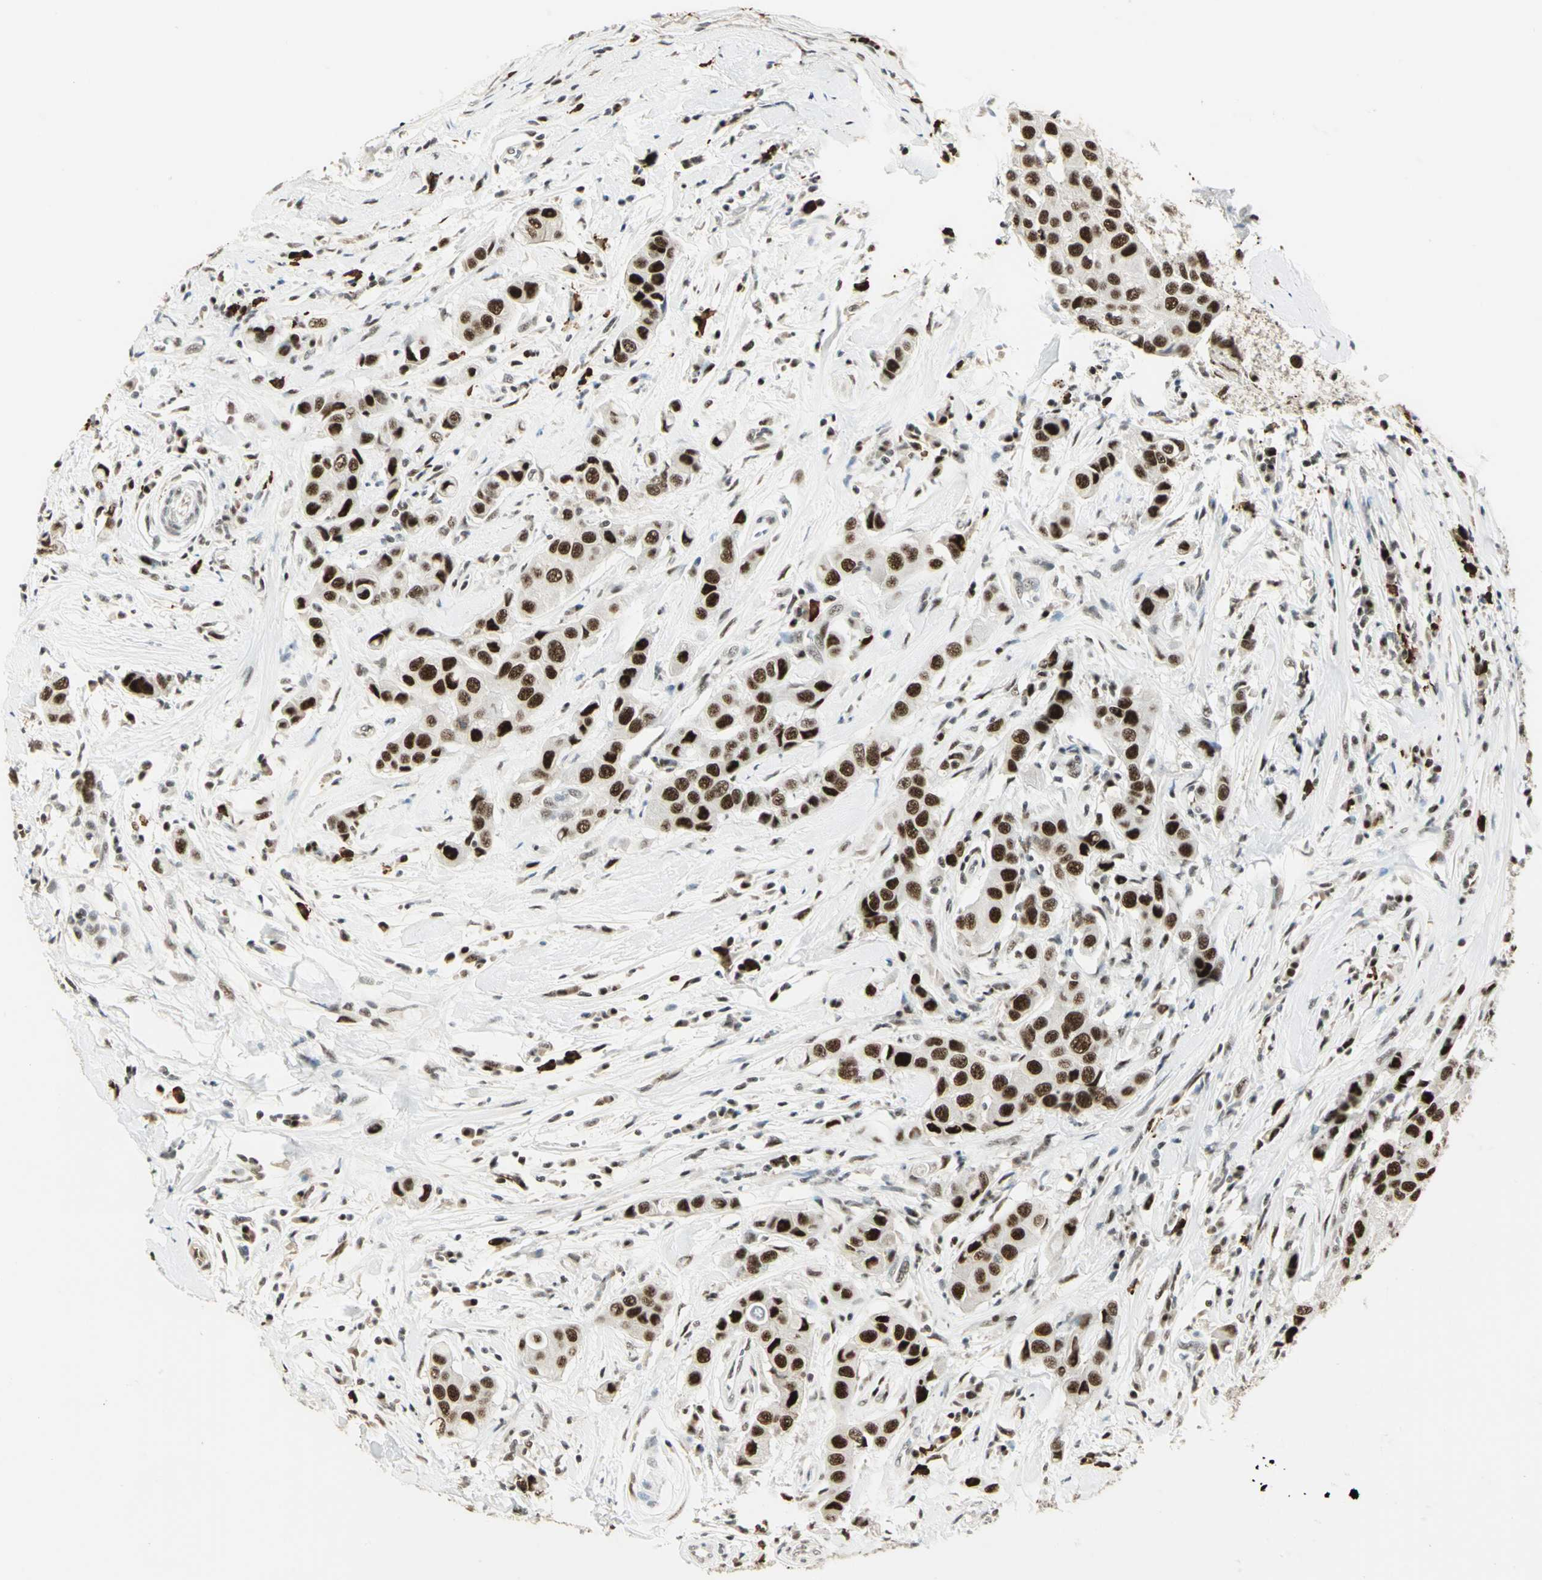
{"staining": {"intensity": "strong", "quantity": ">75%", "location": "nuclear"}, "tissue": "breast cancer", "cell_type": "Tumor cells", "image_type": "cancer", "snomed": [{"axis": "morphology", "description": "Duct carcinoma"}, {"axis": "topography", "description": "Breast"}], "caption": "High-power microscopy captured an IHC image of breast invasive ductal carcinoma, revealing strong nuclear staining in about >75% of tumor cells.", "gene": "CCNT1", "patient": {"sex": "female", "age": 27}}